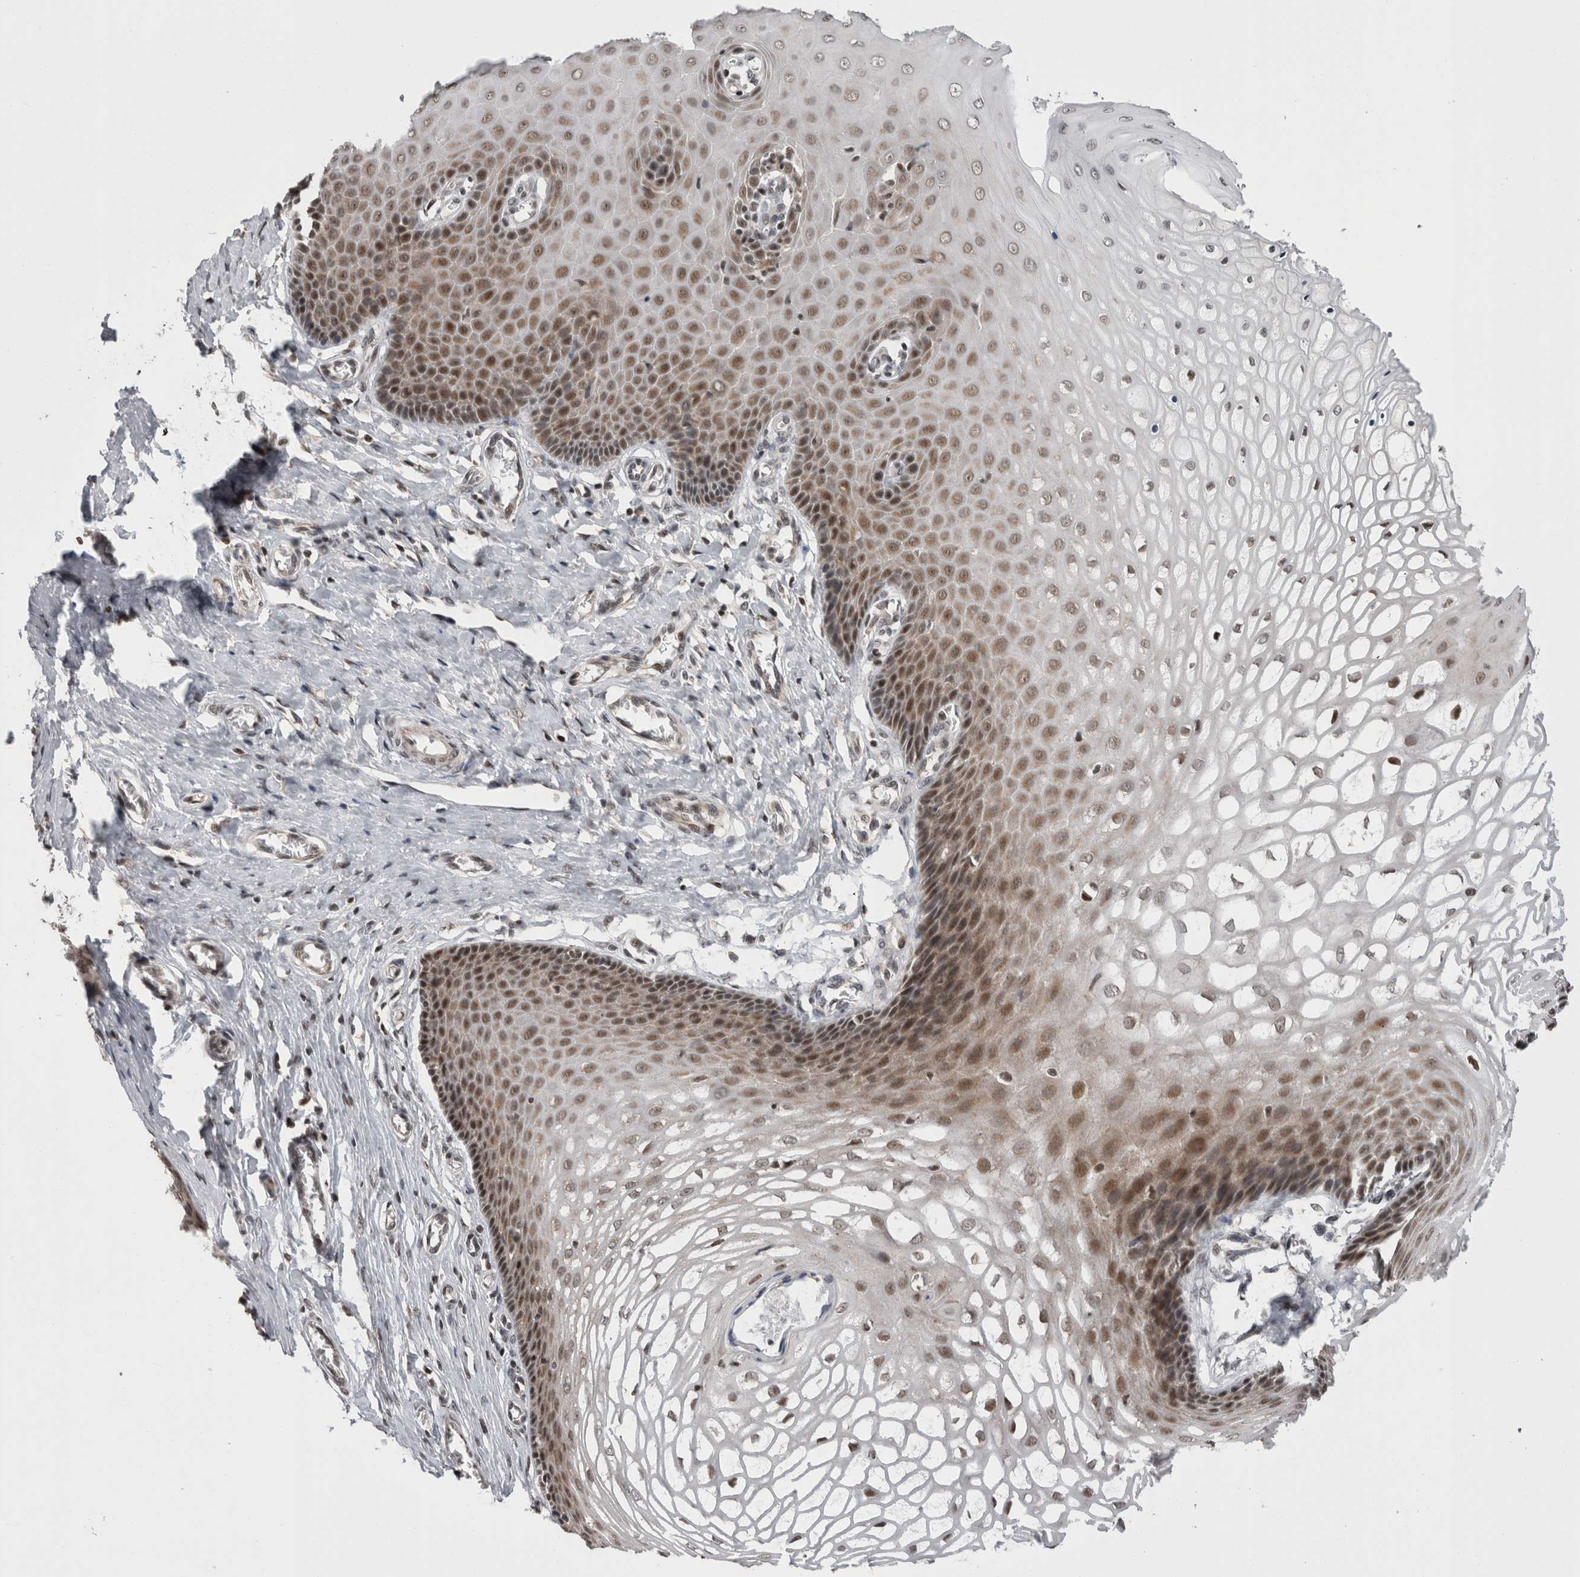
{"staining": {"intensity": "moderate", "quantity": ">75%", "location": "cytoplasmic/membranous,nuclear"}, "tissue": "cervix", "cell_type": "Glandular cells", "image_type": "normal", "snomed": [{"axis": "morphology", "description": "Normal tissue, NOS"}, {"axis": "topography", "description": "Cervix"}], "caption": "Brown immunohistochemical staining in unremarkable human cervix reveals moderate cytoplasmic/membranous,nuclear staining in about >75% of glandular cells. The protein is stained brown, and the nuclei are stained in blue (DAB IHC with brightfield microscopy, high magnification).", "gene": "ZBTB11", "patient": {"sex": "female", "age": 55}}